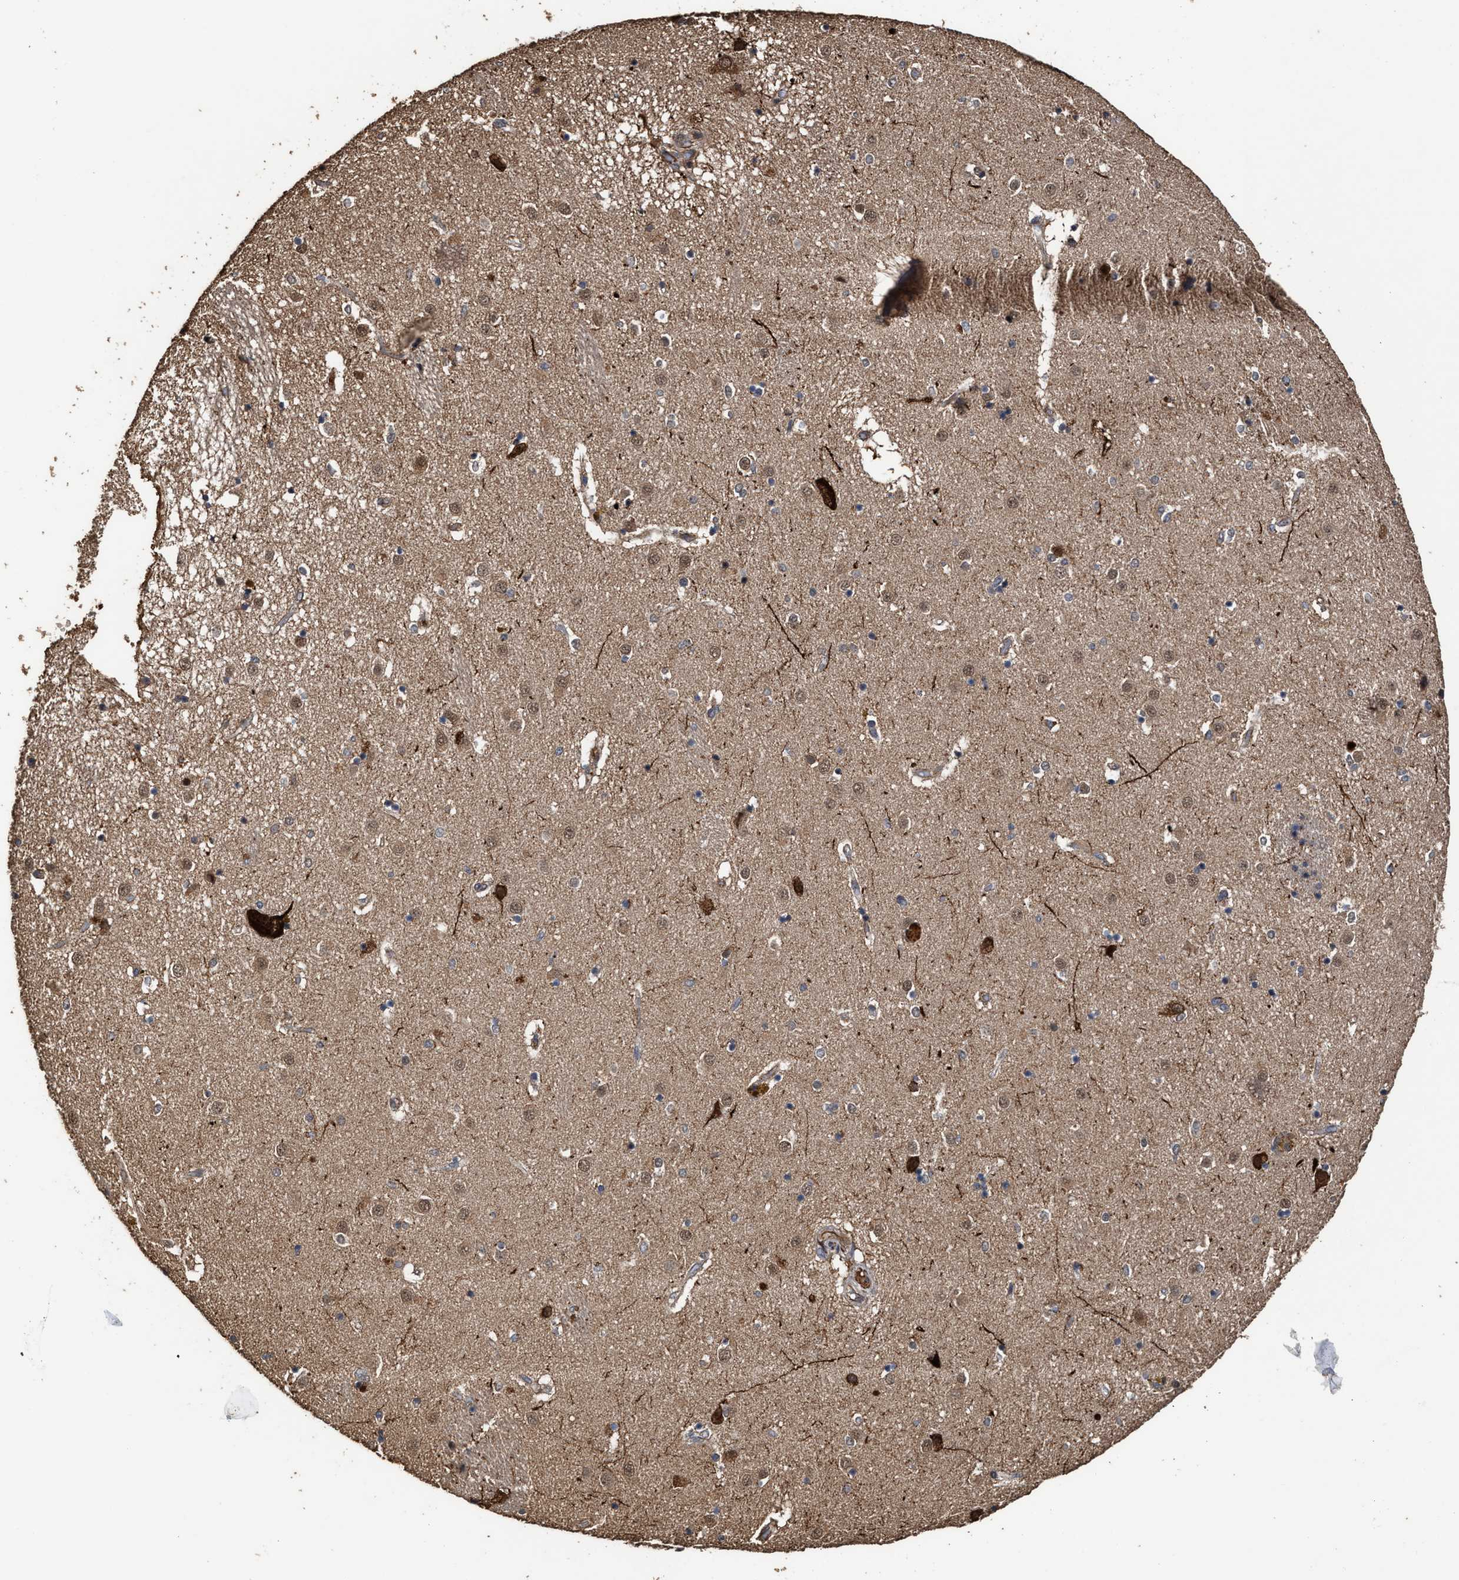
{"staining": {"intensity": "weak", "quantity": "<25%", "location": "nuclear"}, "tissue": "caudate", "cell_type": "Glial cells", "image_type": "normal", "snomed": [{"axis": "morphology", "description": "Normal tissue, NOS"}, {"axis": "topography", "description": "Lateral ventricle wall"}], "caption": "Glial cells are negative for brown protein staining in benign caudate. (DAB (3,3'-diaminobenzidine) immunohistochemistry visualized using brightfield microscopy, high magnification).", "gene": "ZNHIT6", "patient": {"sex": "male", "age": 70}}